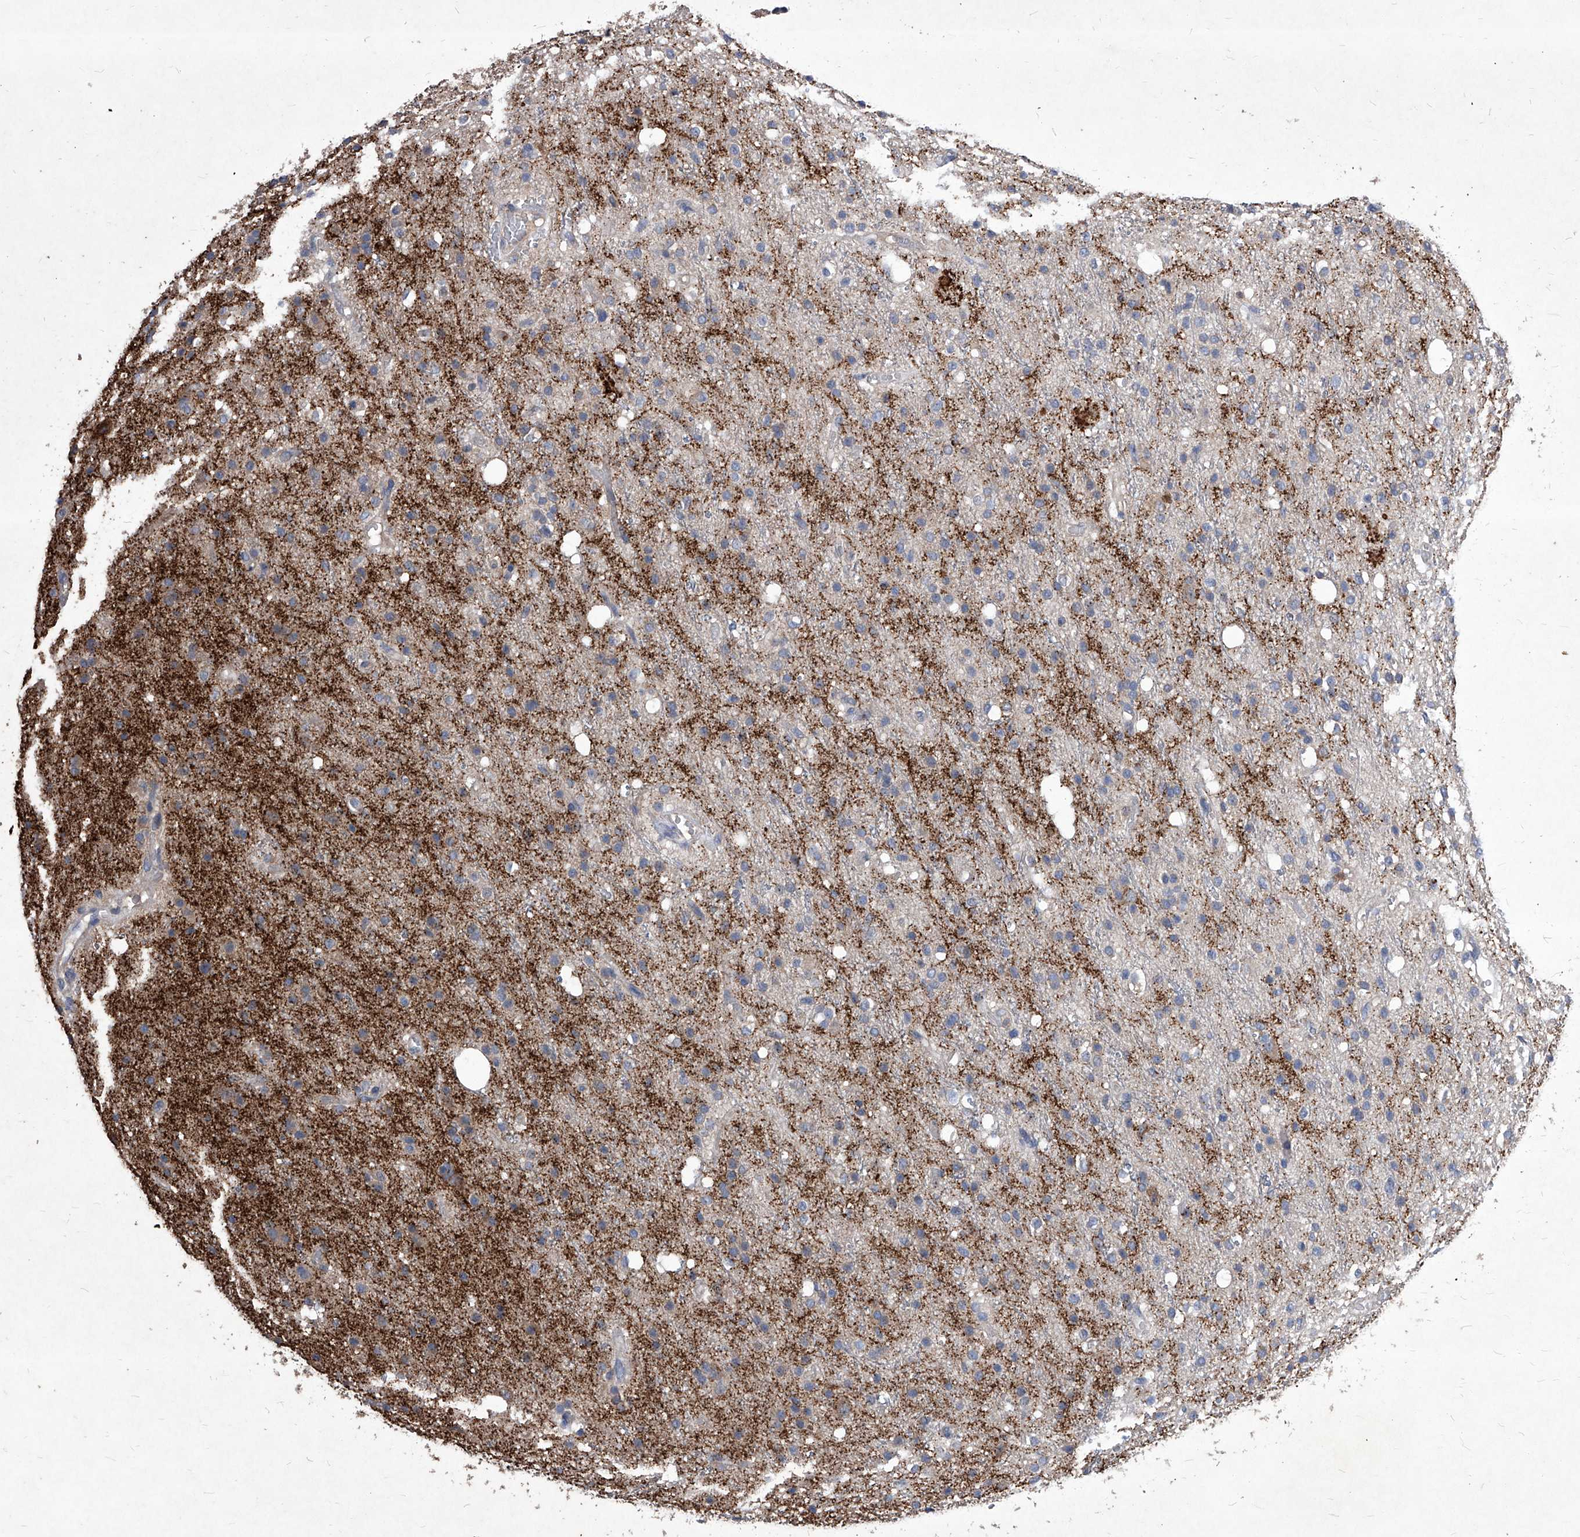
{"staining": {"intensity": "negative", "quantity": "none", "location": "none"}, "tissue": "glioma", "cell_type": "Tumor cells", "image_type": "cancer", "snomed": [{"axis": "morphology", "description": "Glioma, malignant, High grade"}, {"axis": "topography", "description": "Brain"}], "caption": "Glioma was stained to show a protein in brown. There is no significant expression in tumor cells.", "gene": "SYNGR1", "patient": {"sex": "male", "age": 47}}